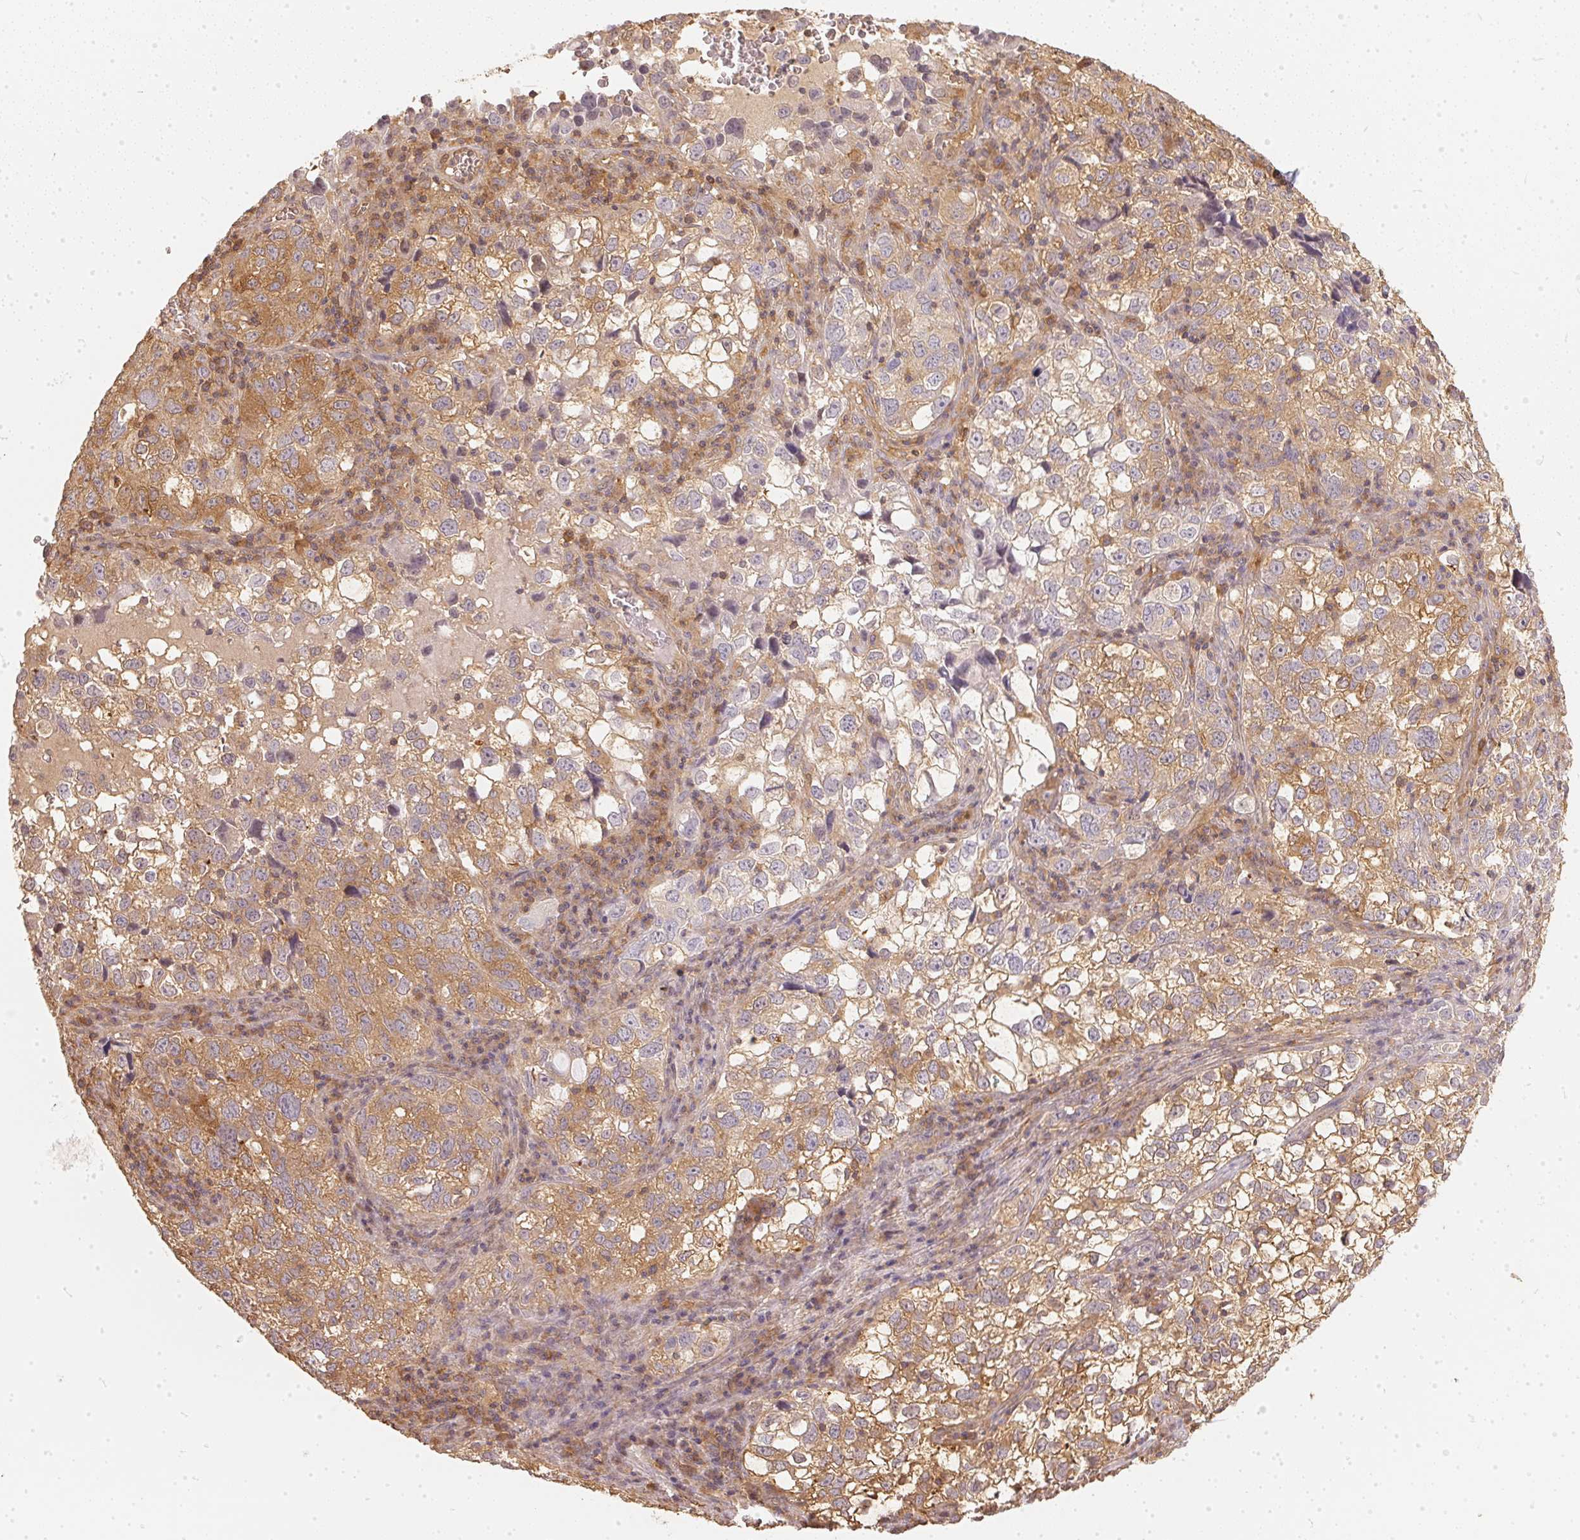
{"staining": {"intensity": "weak", "quantity": ">75%", "location": "cytoplasmic/membranous"}, "tissue": "cervical cancer", "cell_type": "Tumor cells", "image_type": "cancer", "snomed": [{"axis": "morphology", "description": "Squamous cell carcinoma, NOS"}, {"axis": "topography", "description": "Cervix"}], "caption": "This is an image of IHC staining of cervical cancer (squamous cell carcinoma), which shows weak positivity in the cytoplasmic/membranous of tumor cells.", "gene": "BLMH", "patient": {"sex": "female", "age": 55}}